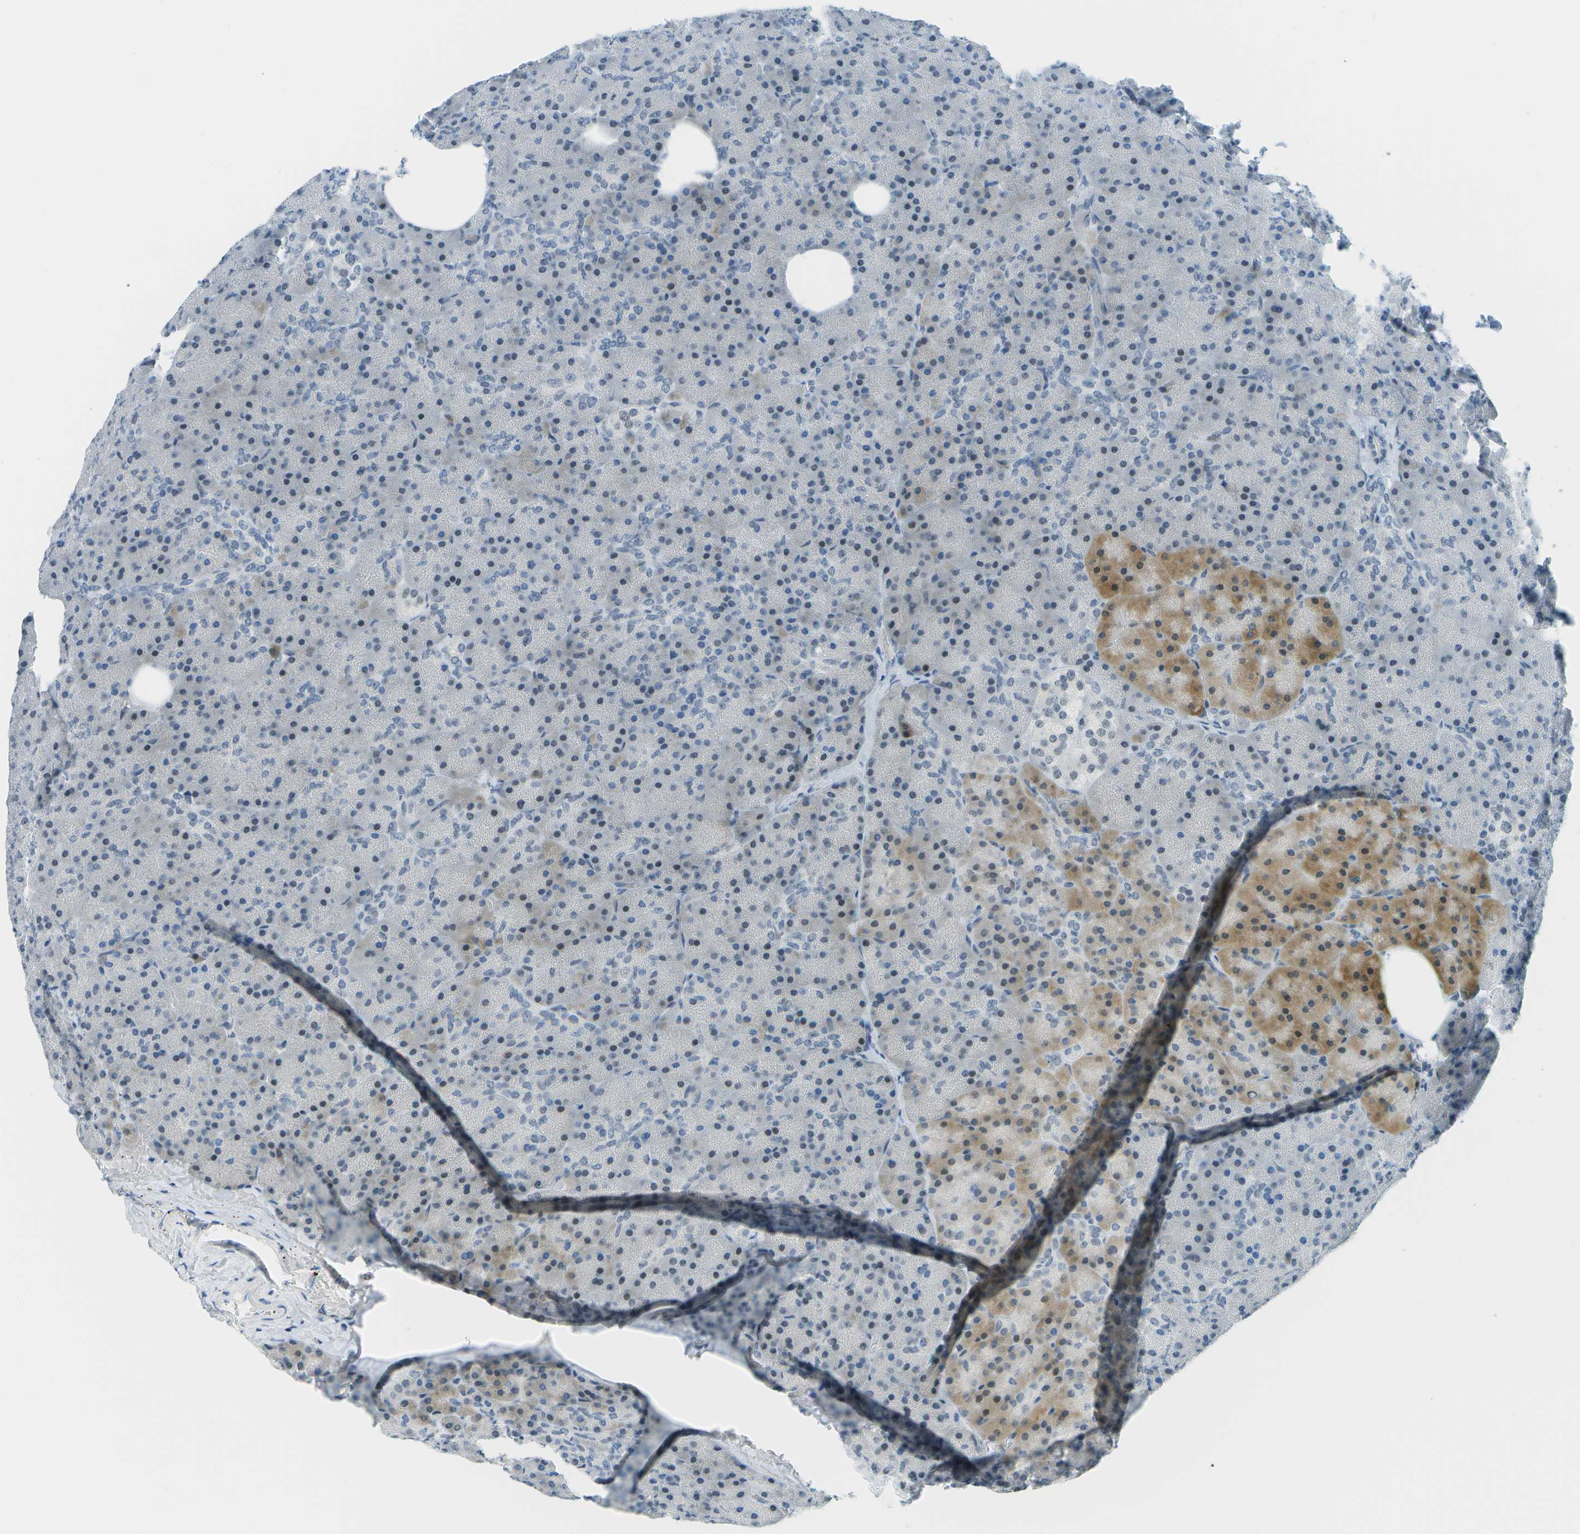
{"staining": {"intensity": "moderate", "quantity": "<25%", "location": "nuclear"}, "tissue": "pancreas", "cell_type": "Exocrine glandular cells", "image_type": "normal", "snomed": [{"axis": "morphology", "description": "Normal tissue, NOS"}, {"axis": "topography", "description": "Pancreas"}], "caption": "There is low levels of moderate nuclear staining in exocrine glandular cells of unremarkable pancreas, as demonstrated by immunohistochemical staining (brown color).", "gene": "NEK11", "patient": {"sex": "female", "age": 35}}